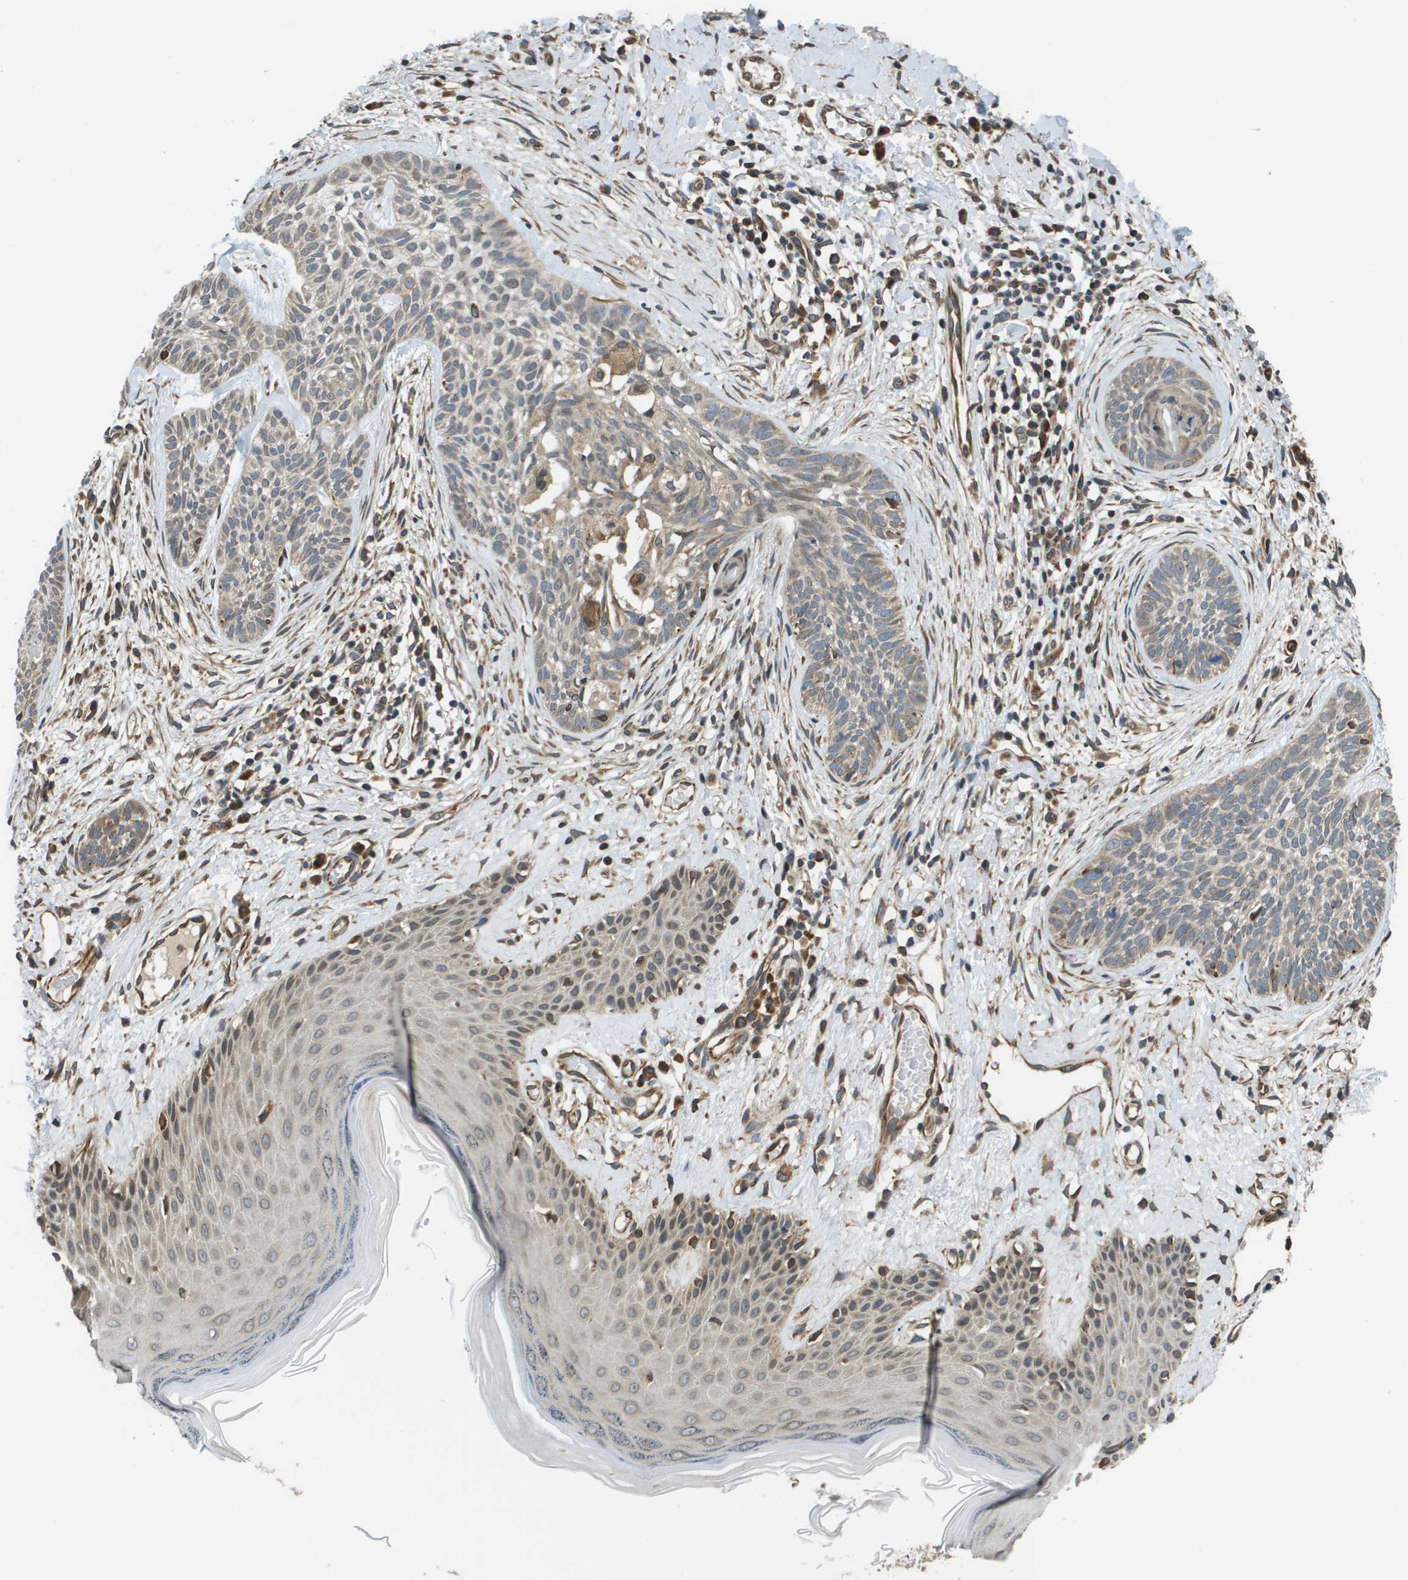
{"staining": {"intensity": "weak", "quantity": "25%-75%", "location": "cytoplasmic/membranous"}, "tissue": "skin cancer", "cell_type": "Tumor cells", "image_type": "cancer", "snomed": [{"axis": "morphology", "description": "Basal cell carcinoma"}, {"axis": "topography", "description": "Skin"}], "caption": "Skin cancer stained for a protein (brown) shows weak cytoplasmic/membranous positive expression in about 25%-75% of tumor cells.", "gene": "SEC62", "patient": {"sex": "female", "age": 59}}